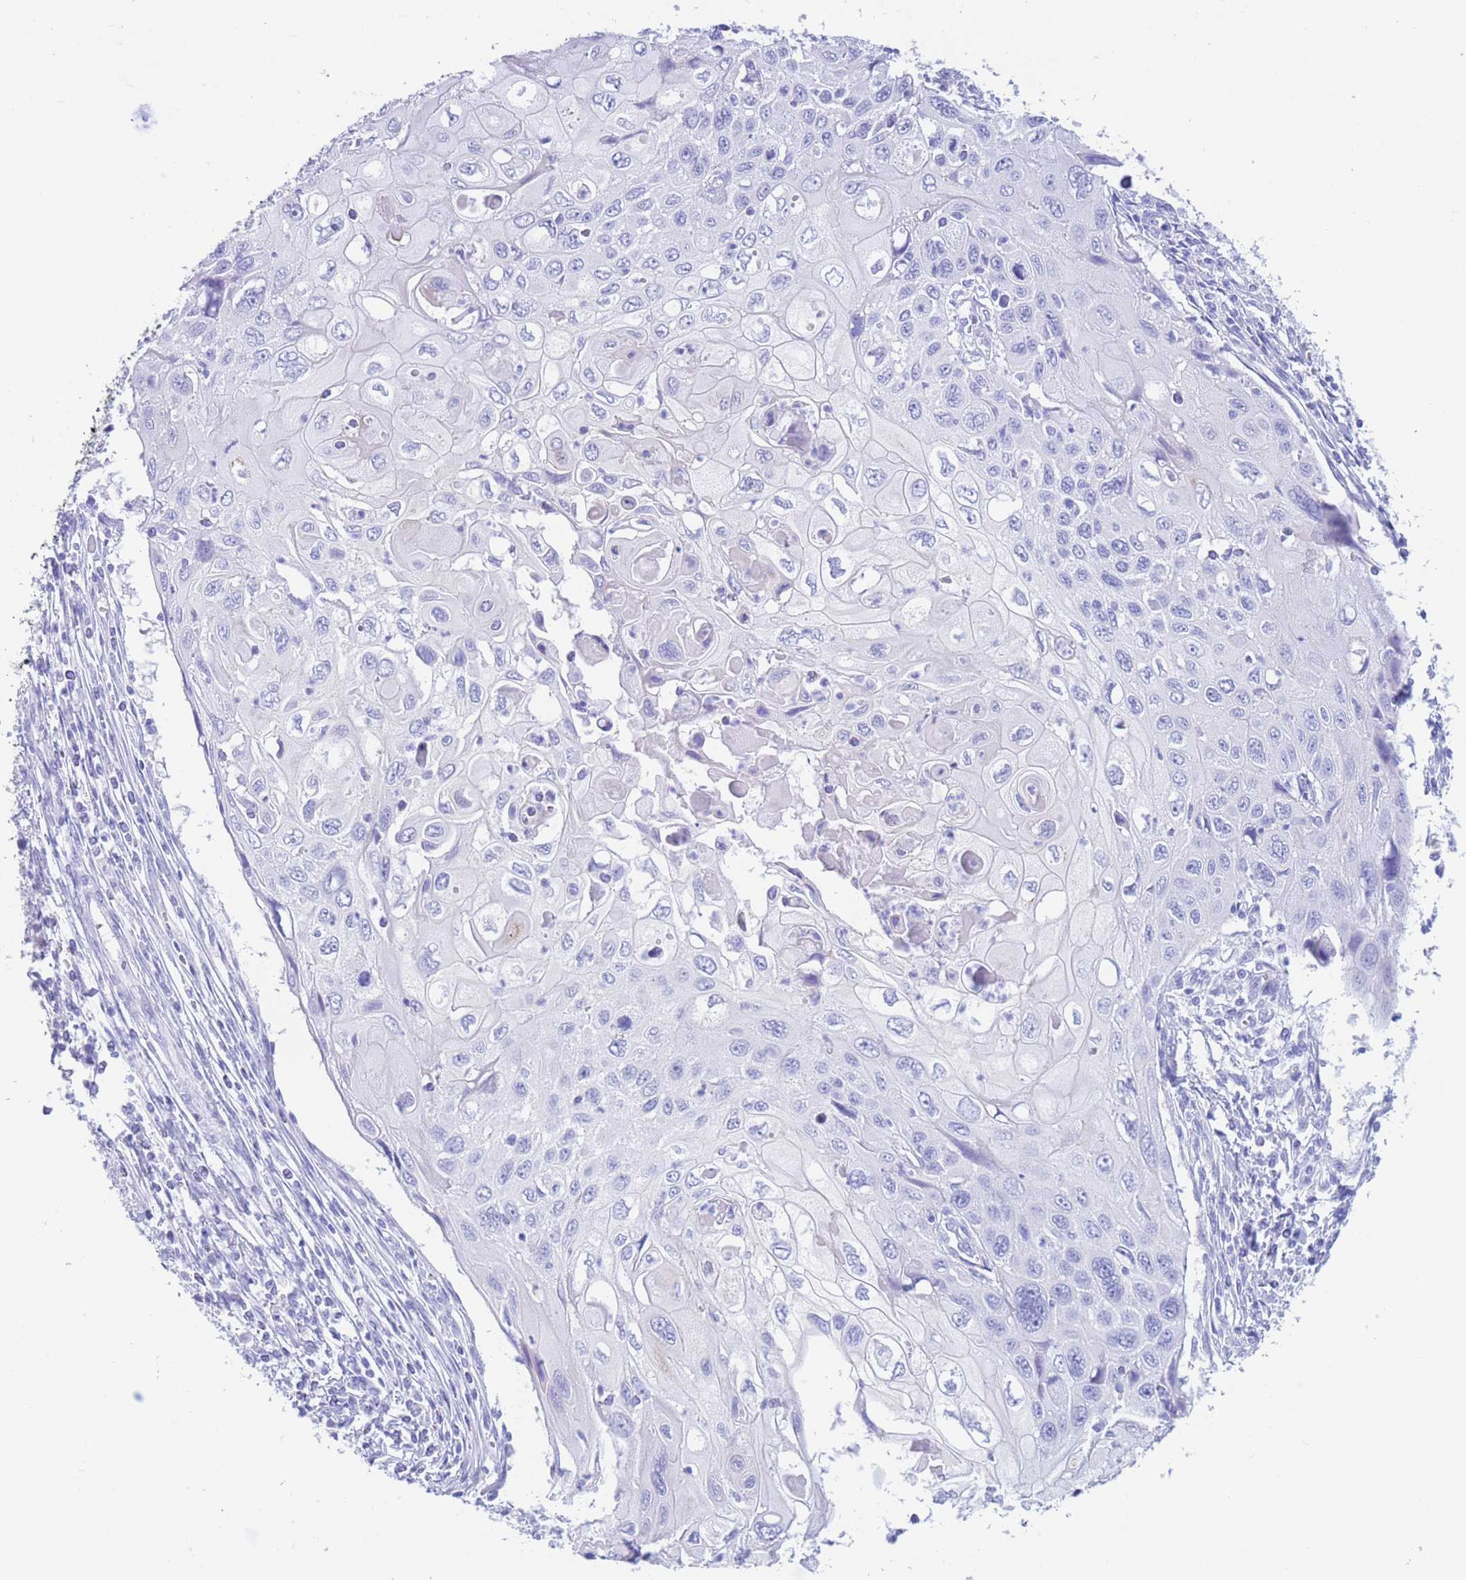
{"staining": {"intensity": "negative", "quantity": "none", "location": "none"}, "tissue": "cervical cancer", "cell_type": "Tumor cells", "image_type": "cancer", "snomed": [{"axis": "morphology", "description": "Squamous cell carcinoma, NOS"}, {"axis": "topography", "description": "Cervix"}], "caption": "Protein analysis of cervical squamous cell carcinoma reveals no significant positivity in tumor cells.", "gene": "SLCO1B3", "patient": {"sex": "female", "age": 70}}